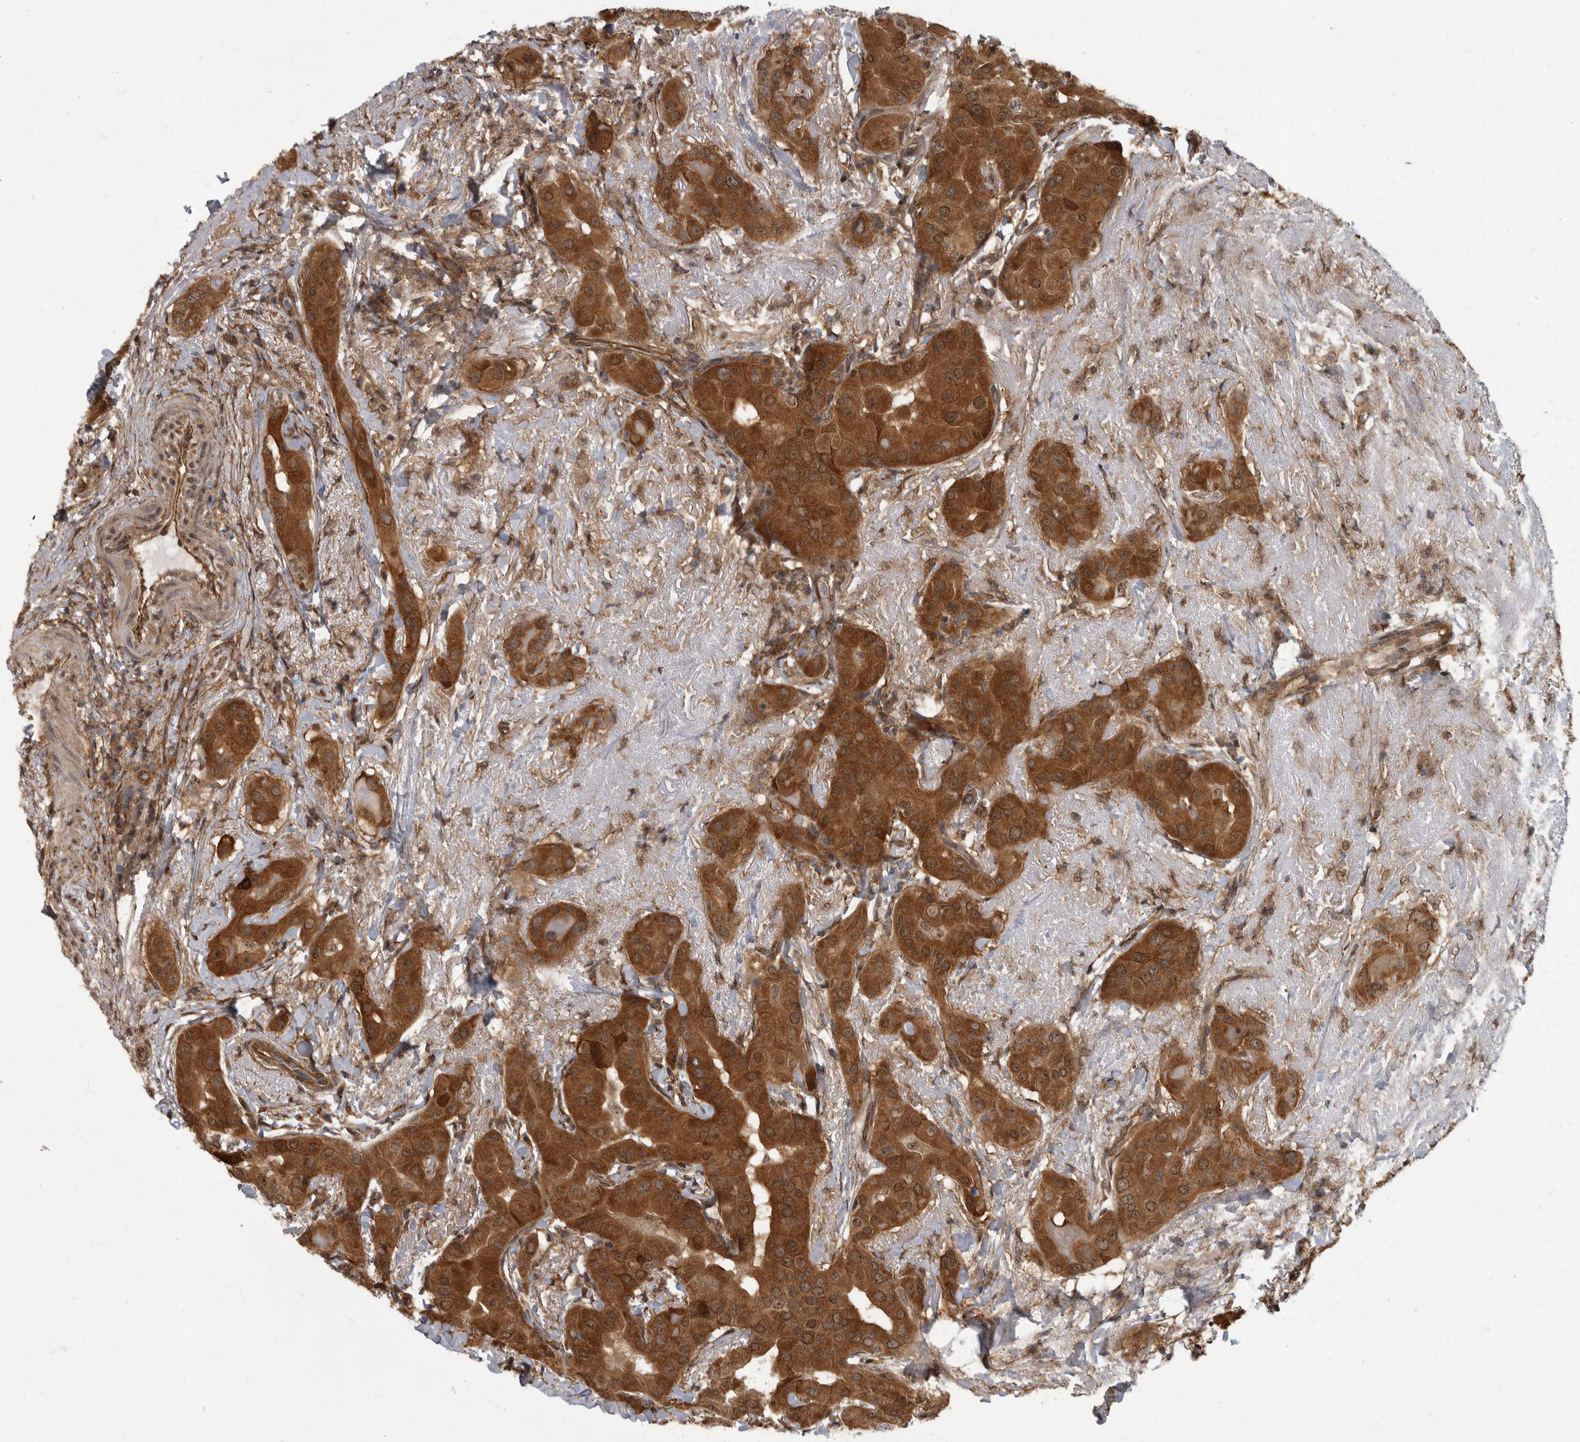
{"staining": {"intensity": "moderate", "quantity": ">75%", "location": "cytoplasmic/membranous,nuclear"}, "tissue": "thyroid cancer", "cell_type": "Tumor cells", "image_type": "cancer", "snomed": [{"axis": "morphology", "description": "Papillary adenocarcinoma, NOS"}, {"axis": "topography", "description": "Thyroid gland"}], "caption": "Thyroid papillary adenocarcinoma tissue shows moderate cytoplasmic/membranous and nuclear expression in approximately >75% of tumor cells, visualized by immunohistochemistry.", "gene": "VPS50", "patient": {"sex": "male", "age": 33}}